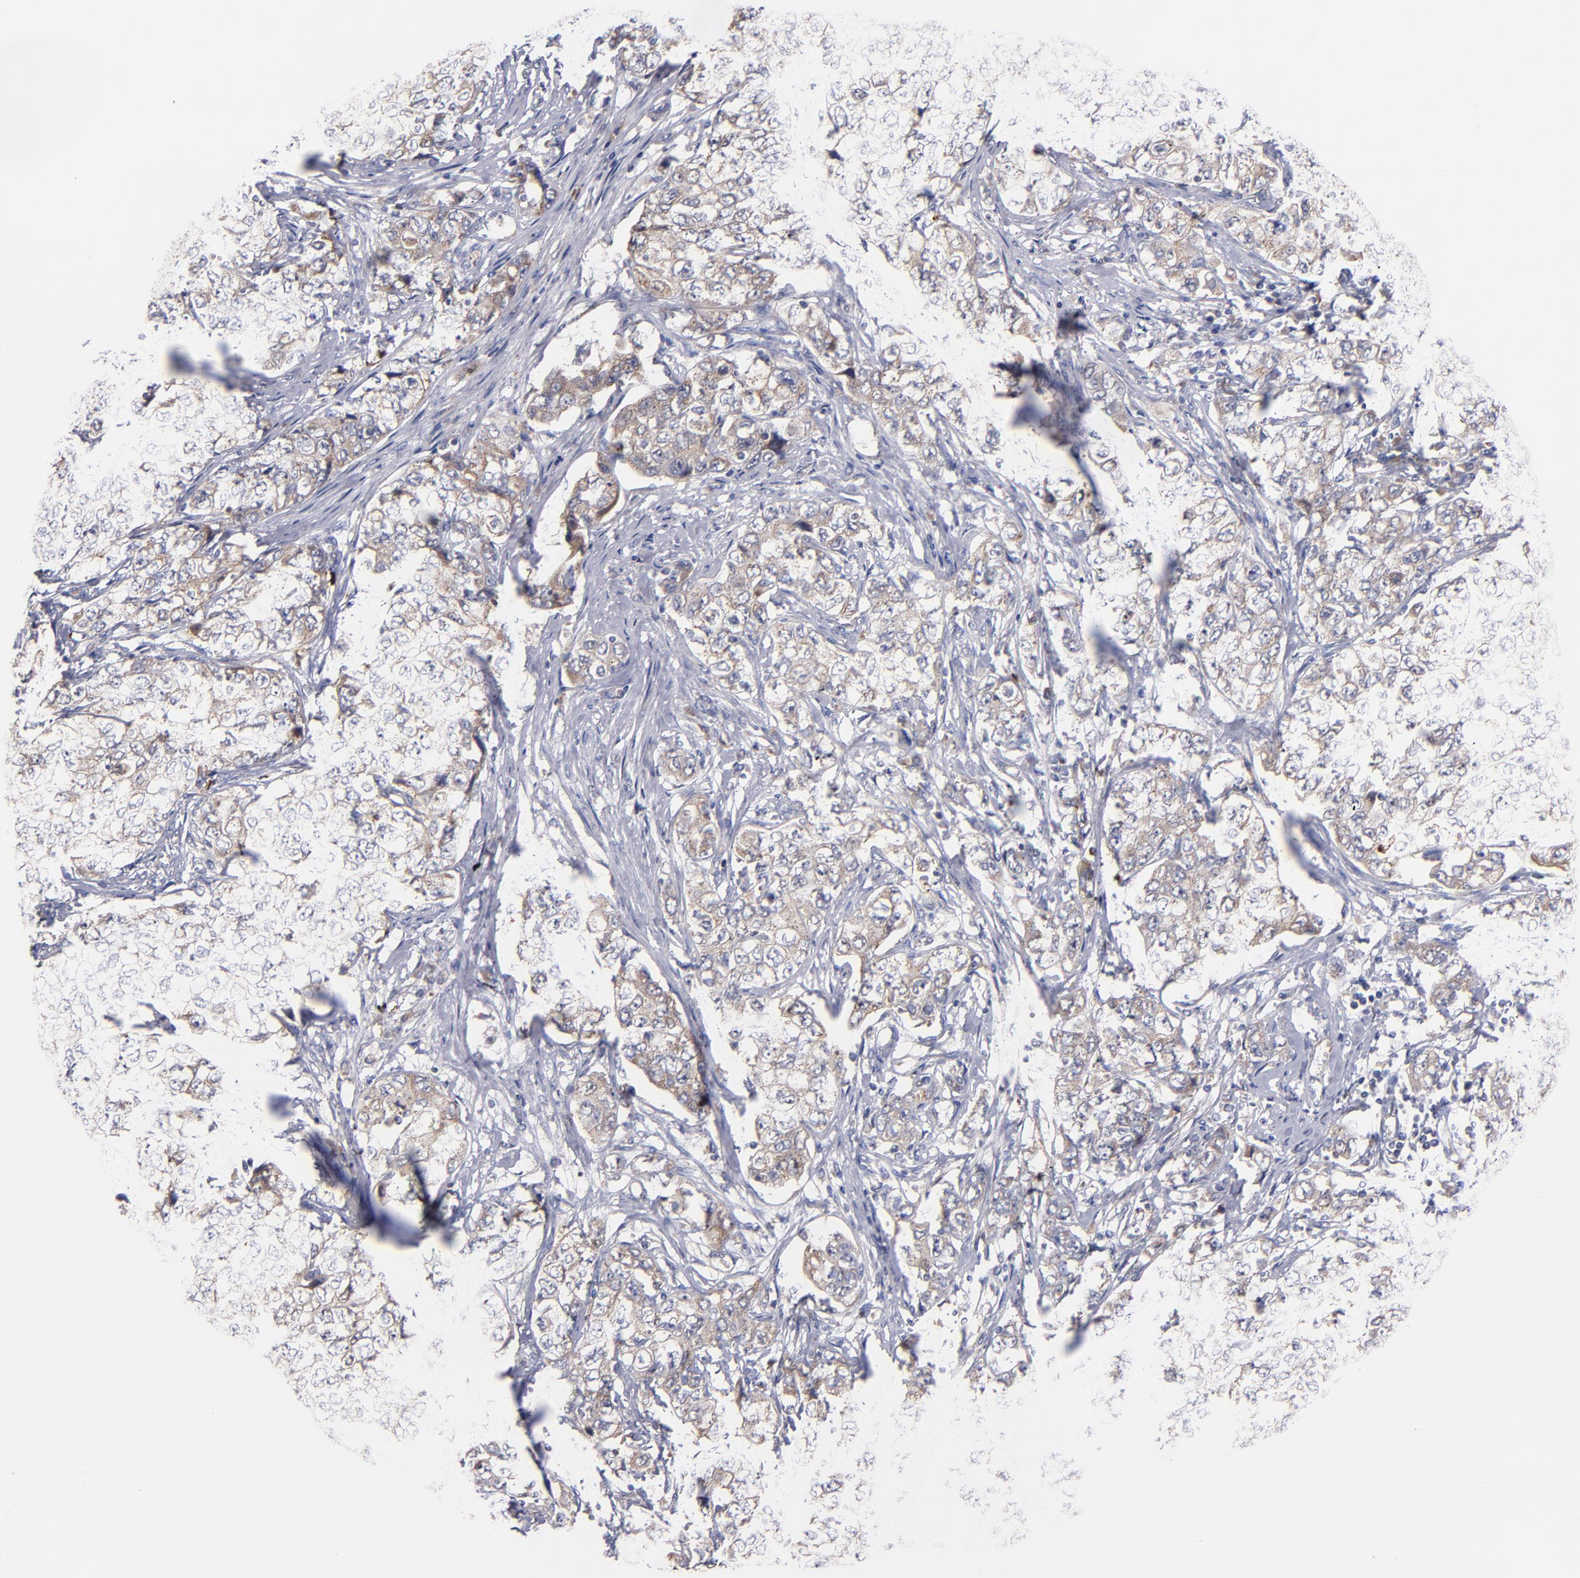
{"staining": {"intensity": "weak", "quantity": "25%-75%", "location": "cytoplasmic/membranous"}, "tissue": "stomach cancer", "cell_type": "Tumor cells", "image_type": "cancer", "snomed": [{"axis": "morphology", "description": "Adenocarcinoma, NOS"}, {"axis": "topography", "description": "Stomach"}], "caption": "Immunohistochemical staining of stomach cancer (adenocarcinoma) exhibits low levels of weak cytoplasmic/membranous protein staining in about 25%-75% of tumor cells. The staining was performed using DAB (3,3'-diaminobenzidine) to visualize the protein expression in brown, while the nuclei were stained in blue with hematoxylin (Magnification: 20x).", "gene": "DIABLO", "patient": {"sex": "male", "age": 48}}